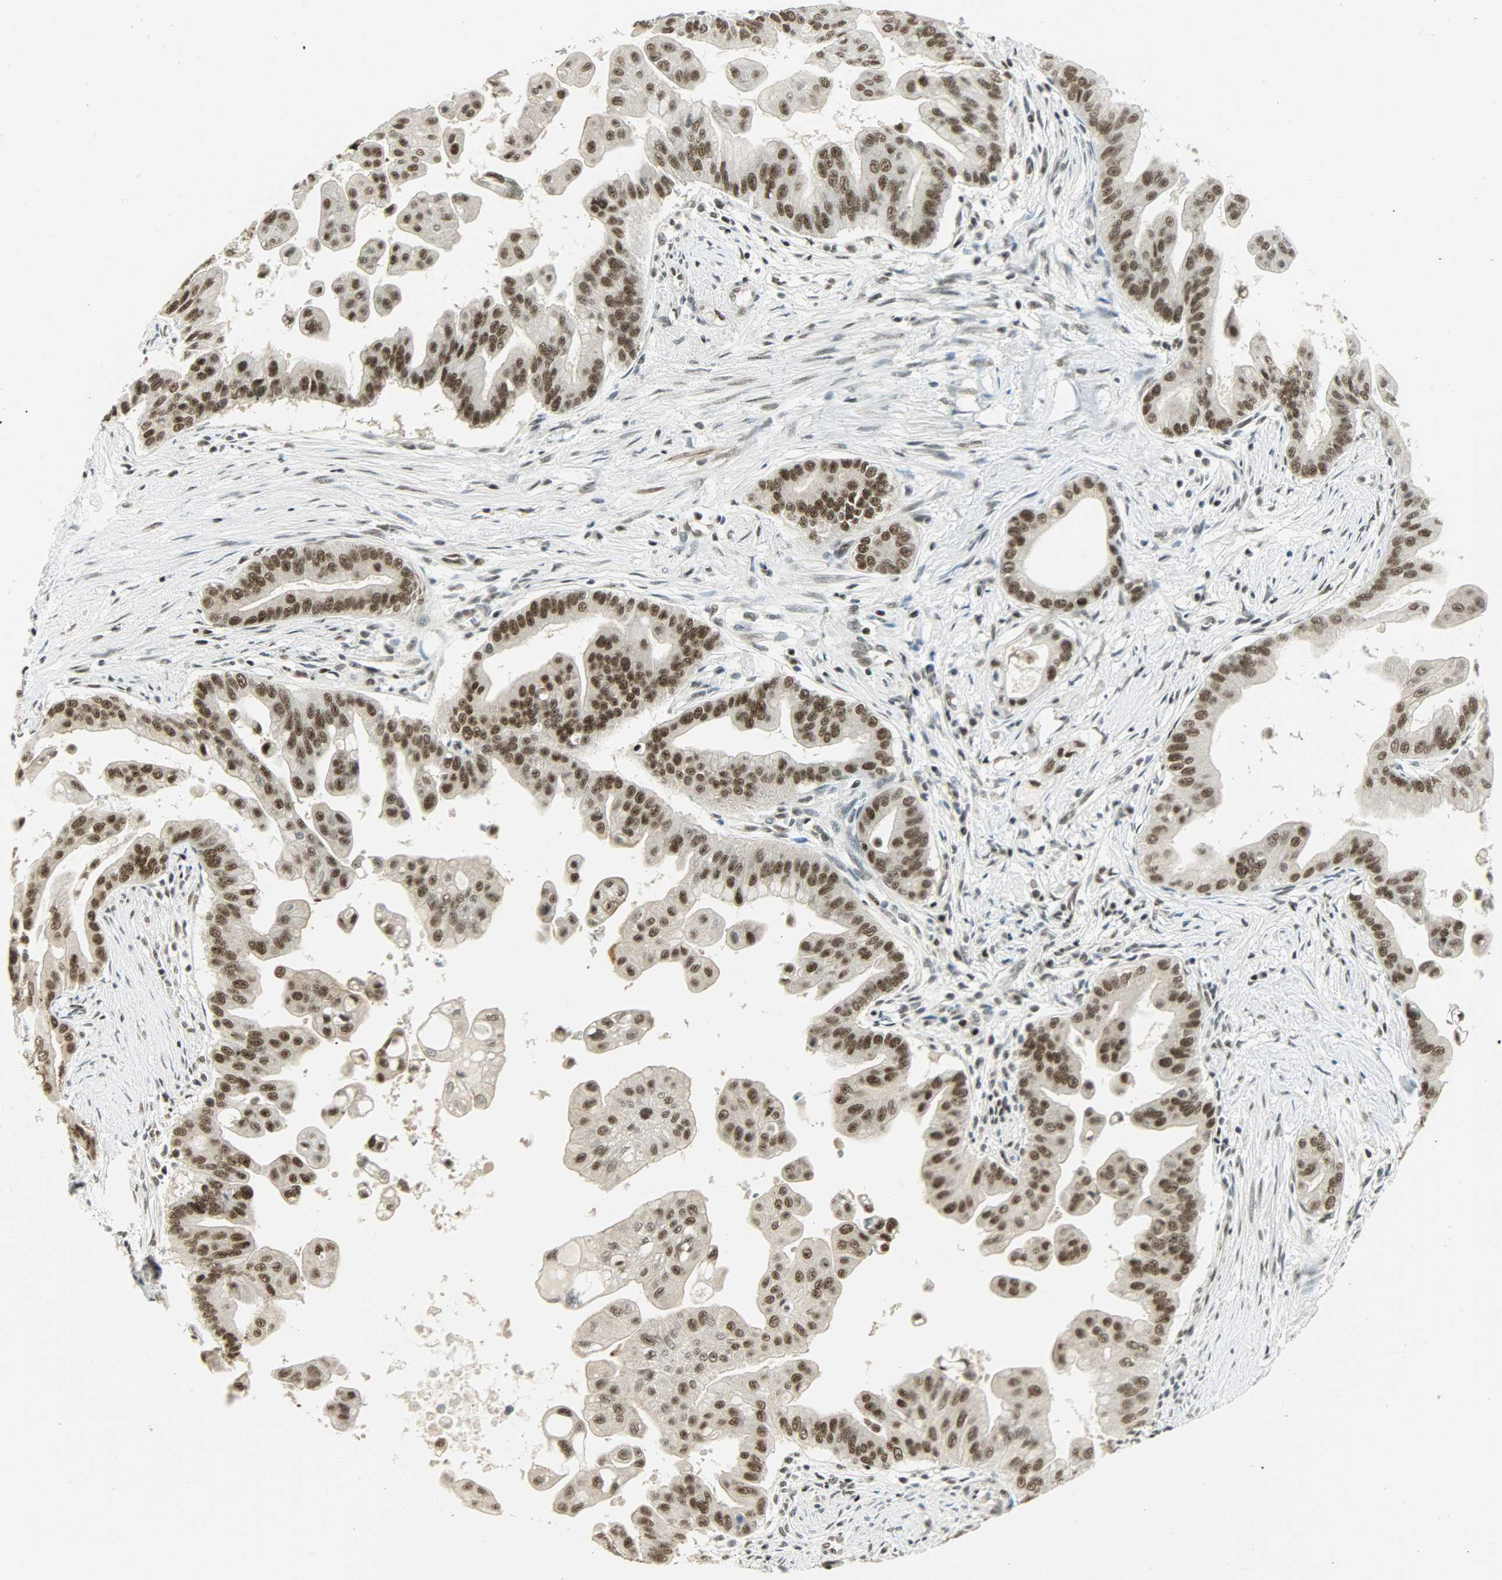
{"staining": {"intensity": "strong", "quantity": ">75%", "location": "nuclear"}, "tissue": "pancreatic cancer", "cell_type": "Tumor cells", "image_type": "cancer", "snomed": [{"axis": "morphology", "description": "Adenocarcinoma, NOS"}, {"axis": "topography", "description": "Pancreas"}], "caption": "Immunohistochemical staining of human pancreatic adenocarcinoma shows strong nuclear protein expression in approximately >75% of tumor cells.", "gene": "SUGP1", "patient": {"sex": "female", "age": 75}}